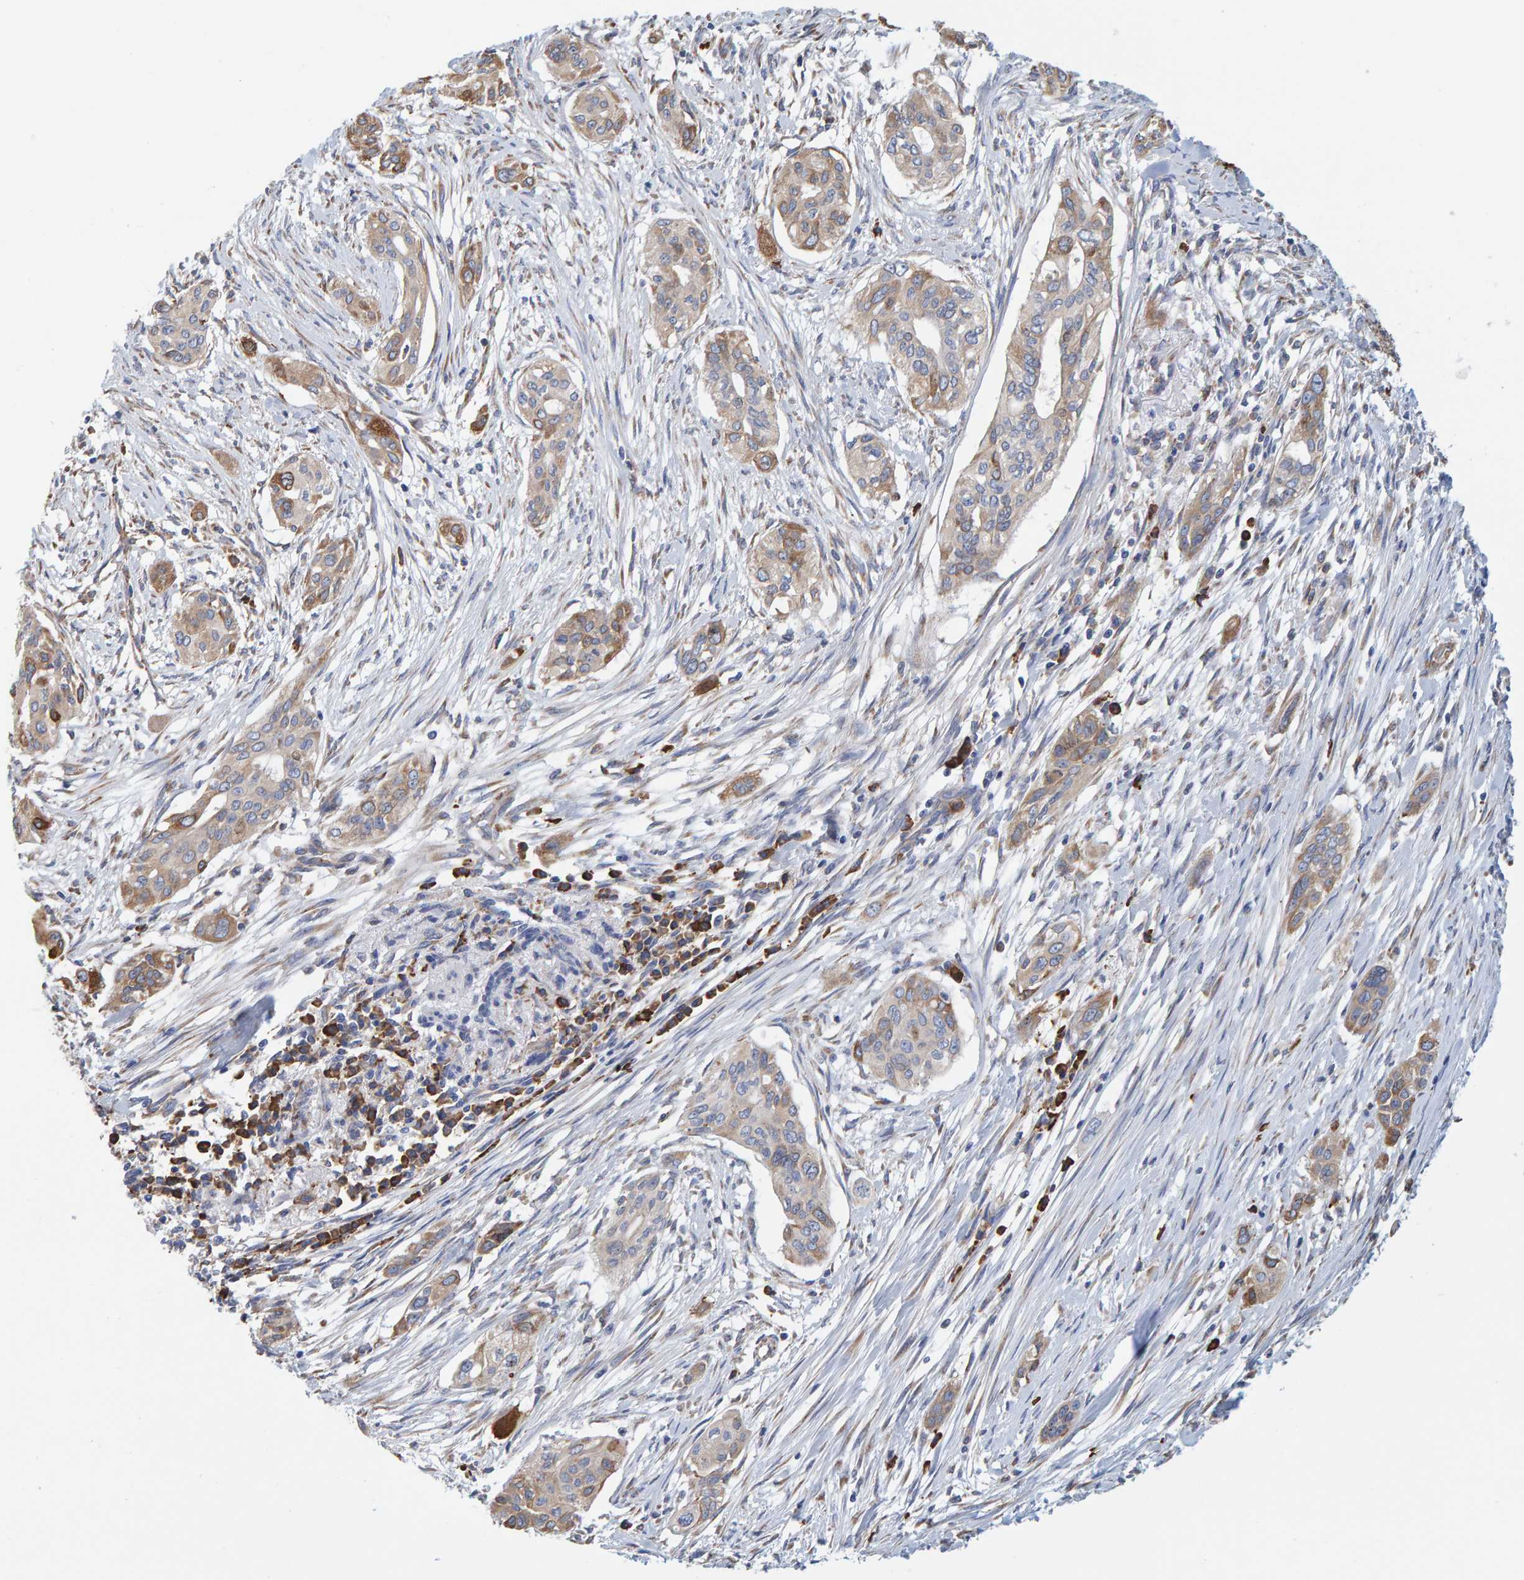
{"staining": {"intensity": "moderate", "quantity": ">75%", "location": "cytoplasmic/membranous"}, "tissue": "pancreatic cancer", "cell_type": "Tumor cells", "image_type": "cancer", "snomed": [{"axis": "morphology", "description": "Adenocarcinoma, NOS"}, {"axis": "topography", "description": "Pancreas"}], "caption": "Adenocarcinoma (pancreatic) stained with immunohistochemistry (IHC) reveals moderate cytoplasmic/membranous positivity in approximately >75% of tumor cells.", "gene": "SGPL1", "patient": {"sex": "female", "age": 60}}